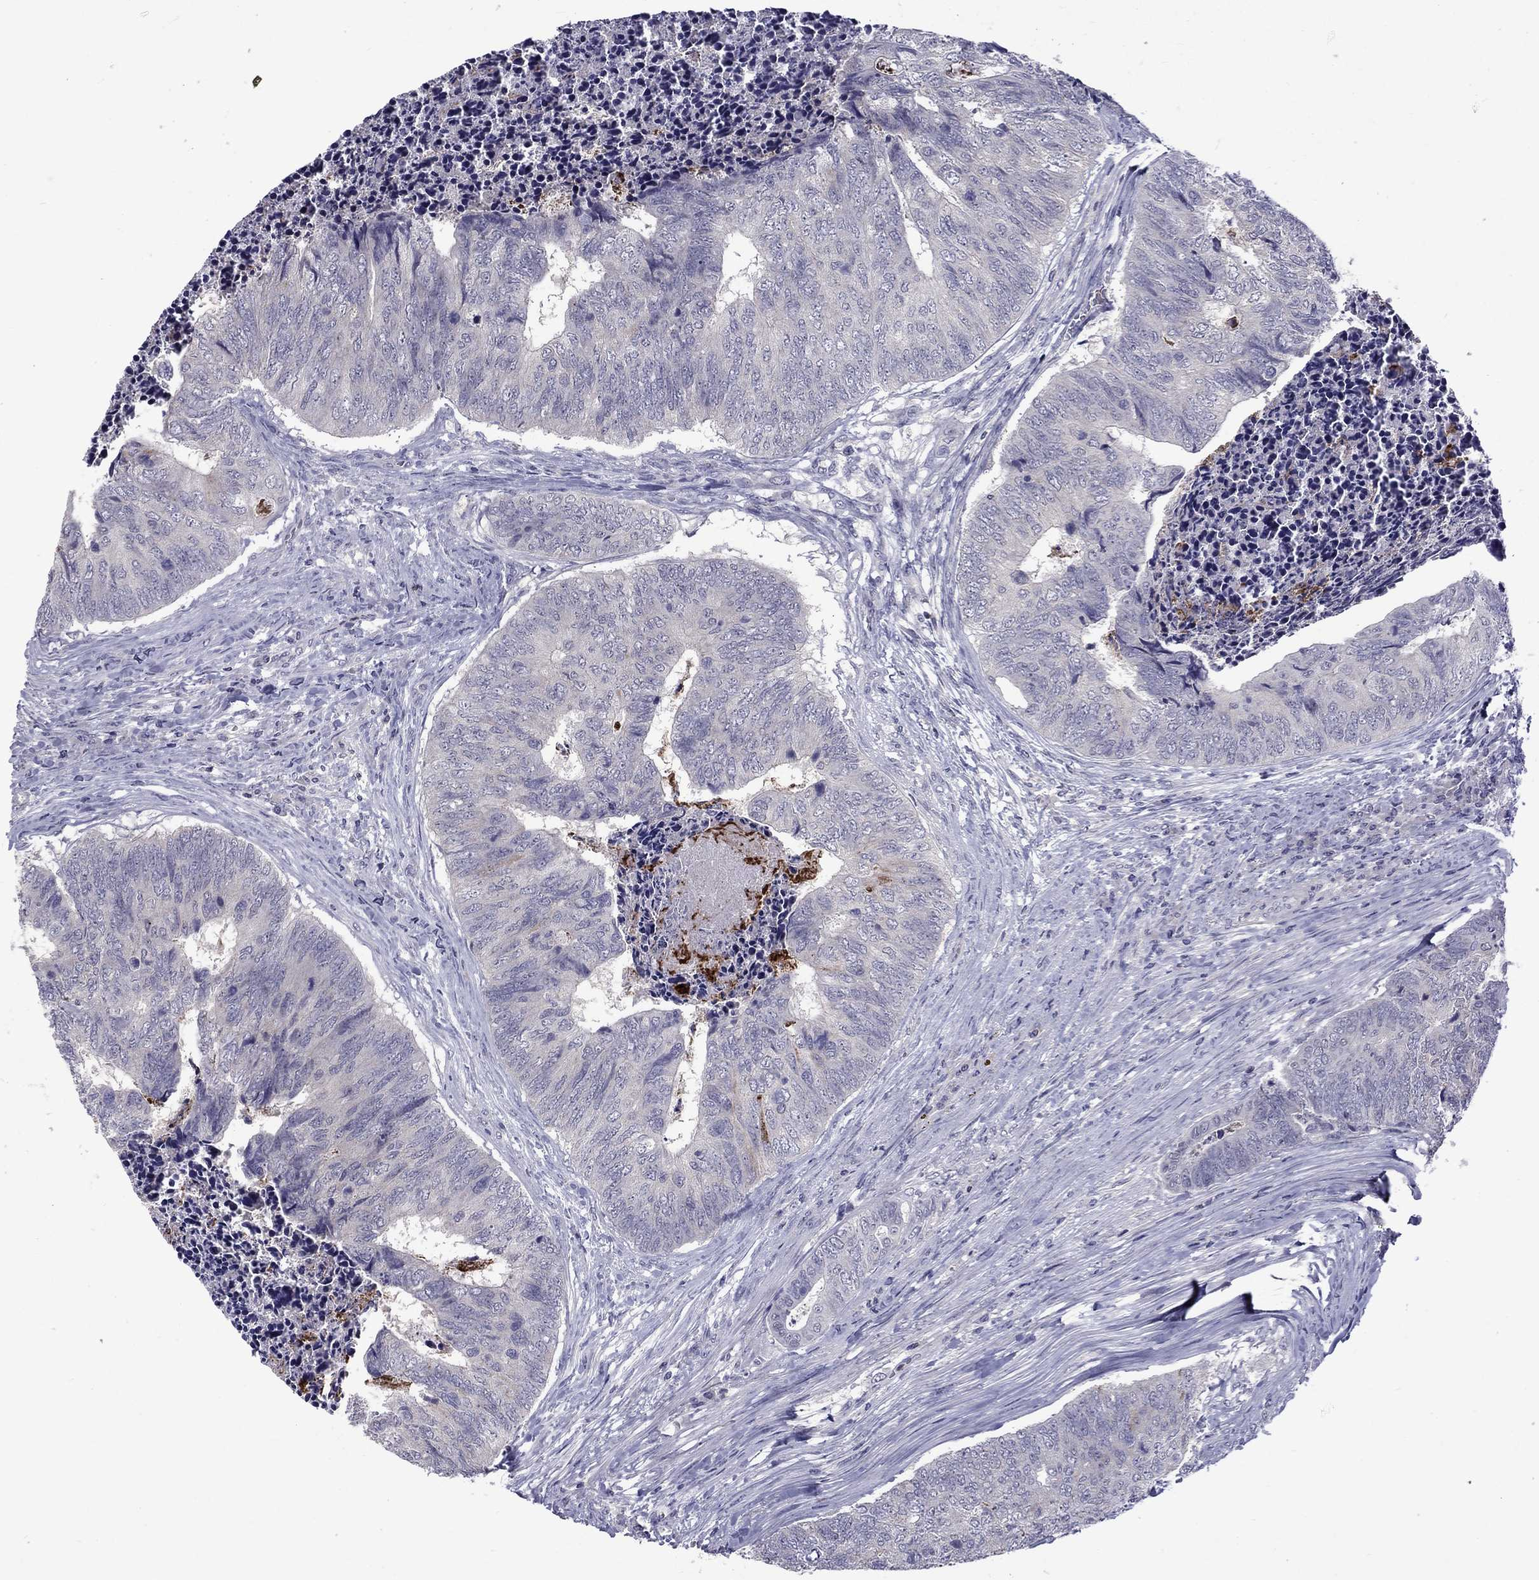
{"staining": {"intensity": "negative", "quantity": "none", "location": "none"}, "tissue": "colorectal cancer", "cell_type": "Tumor cells", "image_type": "cancer", "snomed": [{"axis": "morphology", "description": "Adenocarcinoma, NOS"}, {"axis": "topography", "description": "Colon"}], "caption": "IHC histopathology image of neoplastic tissue: human adenocarcinoma (colorectal) stained with DAB (3,3'-diaminobenzidine) shows no significant protein expression in tumor cells.", "gene": "SNTA1", "patient": {"sex": "female", "age": 67}}